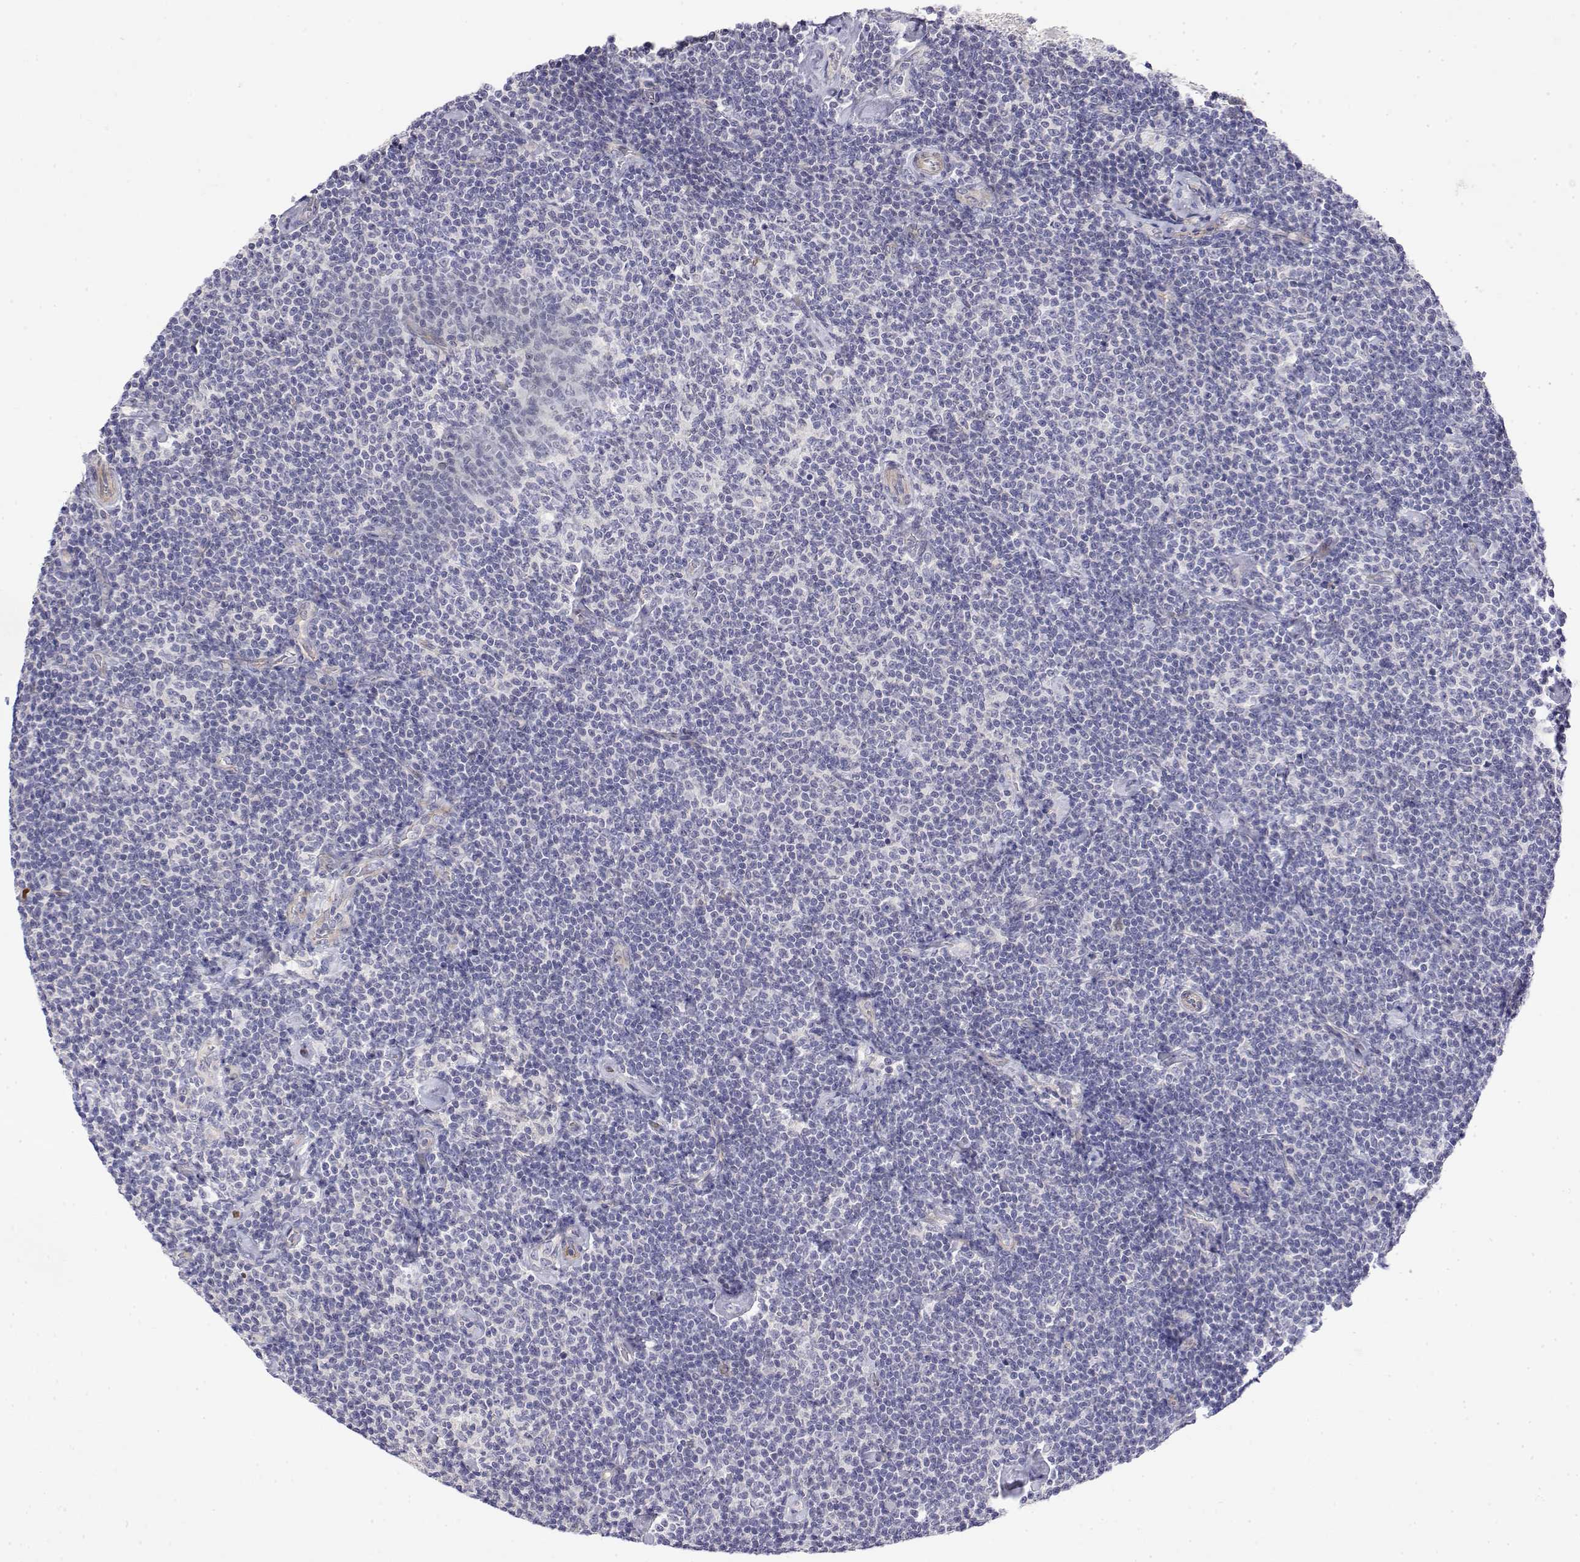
{"staining": {"intensity": "negative", "quantity": "none", "location": "none"}, "tissue": "lymphoma", "cell_type": "Tumor cells", "image_type": "cancer", "snomed": [{"axis": "morphology", "description": "Malignant lymphoma, non-Hodgkin's type, Low grade"}, {"axis": "topography", "description": "Lymph node"}], "caption": "Photomicrograph shows no protein expression in tumor cells of lymphoma tissue.", "gene": "GGACT", "patient": {"sex": "male", "age": 81}}